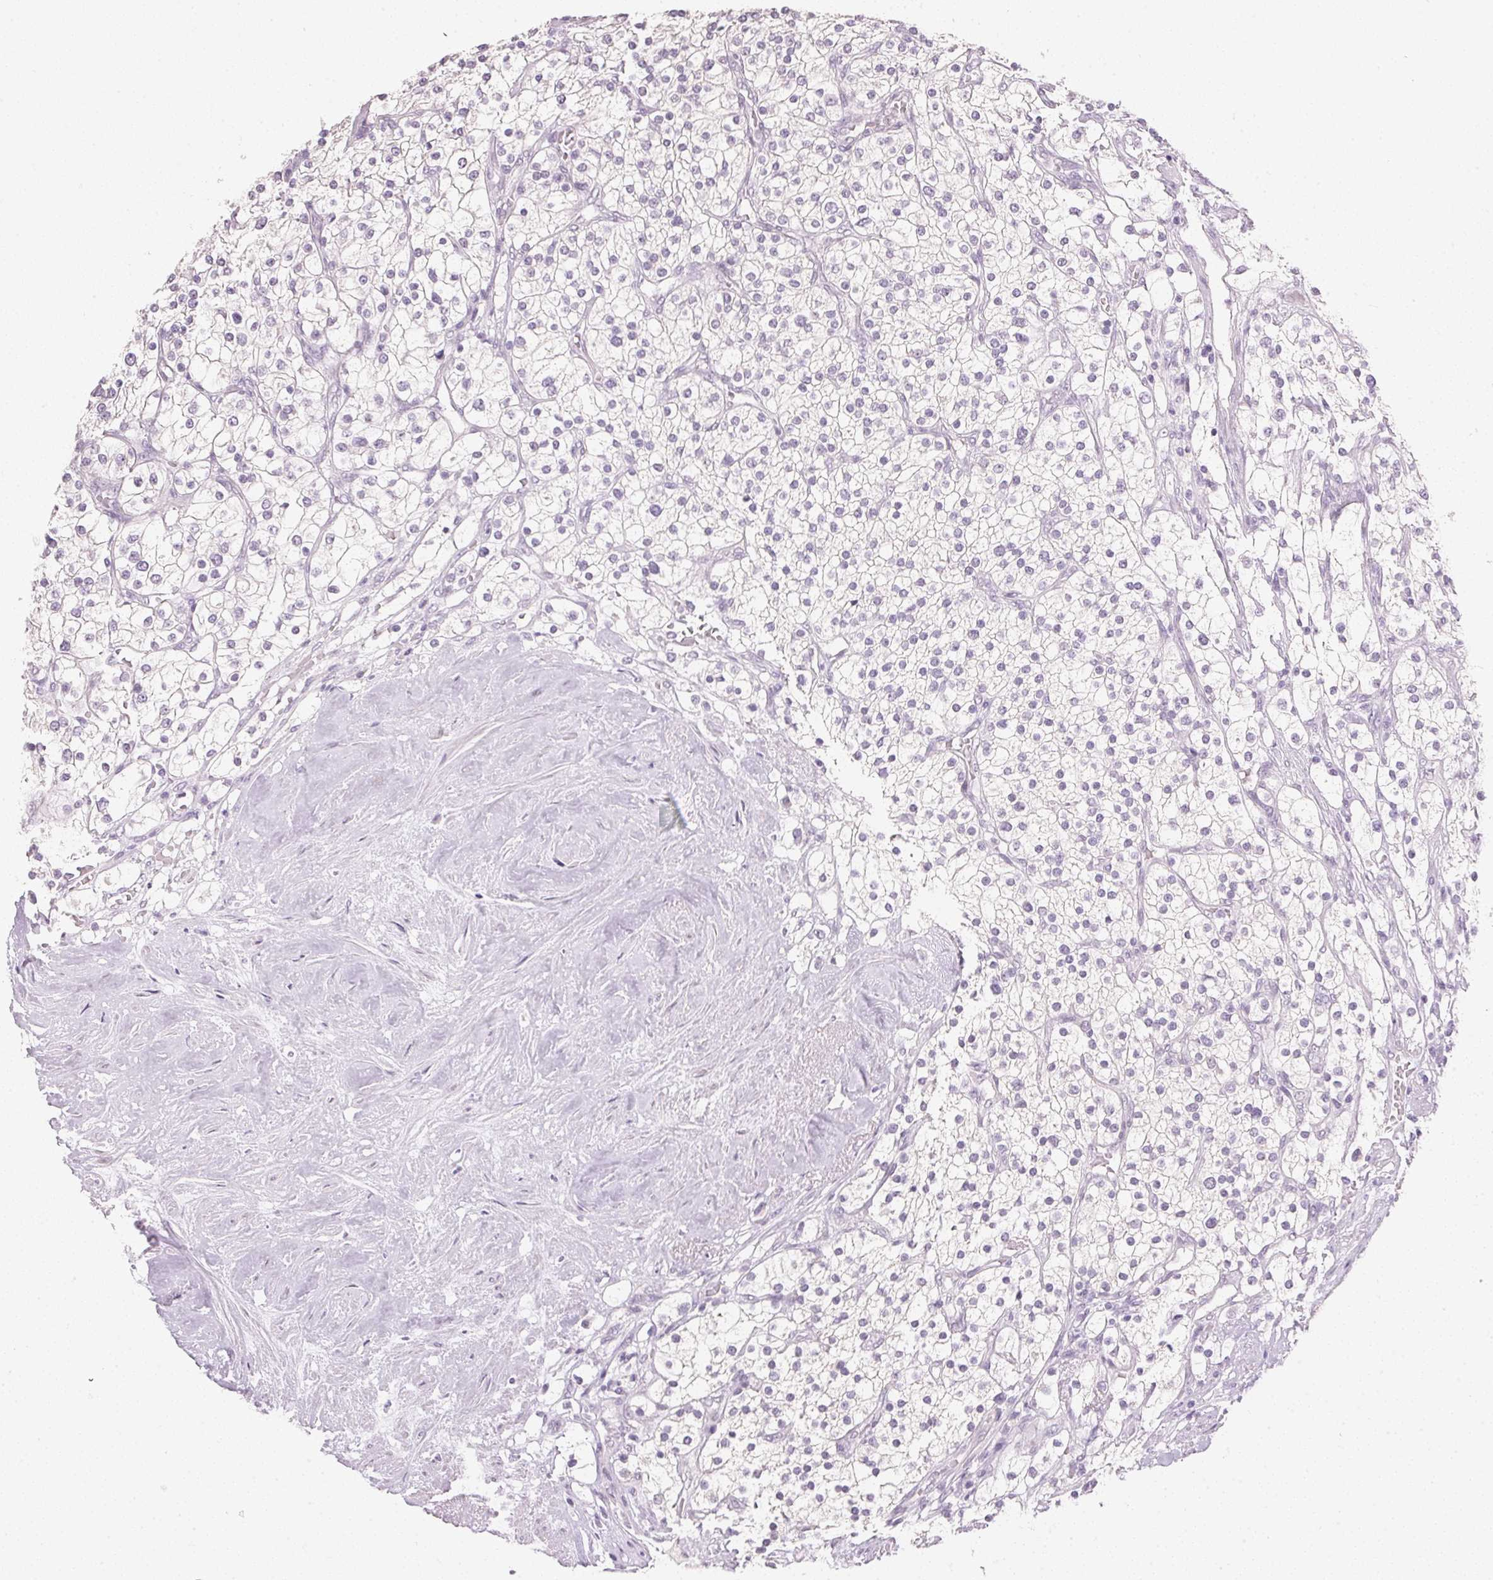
{"staining": {"intensity": "negative", "quantity": "none", "location": "none"}, "tissue": "renal cancer", "cell_type": "Tumor cells", "image_type": "cancer", "snomed": [{"axis": "morphology", "description": "Adenocarcinoma, NOS"}, {"axis": "topography", "description": "Kidney"}], "caption": "Human renal cancer (adenocarcinoma) stained for a protein using immunohistochemistry (IHC) reveals no positivity in tumor cells.", "gene": "IGFBP1", "patient": {"sex": "male", "age": 80}}